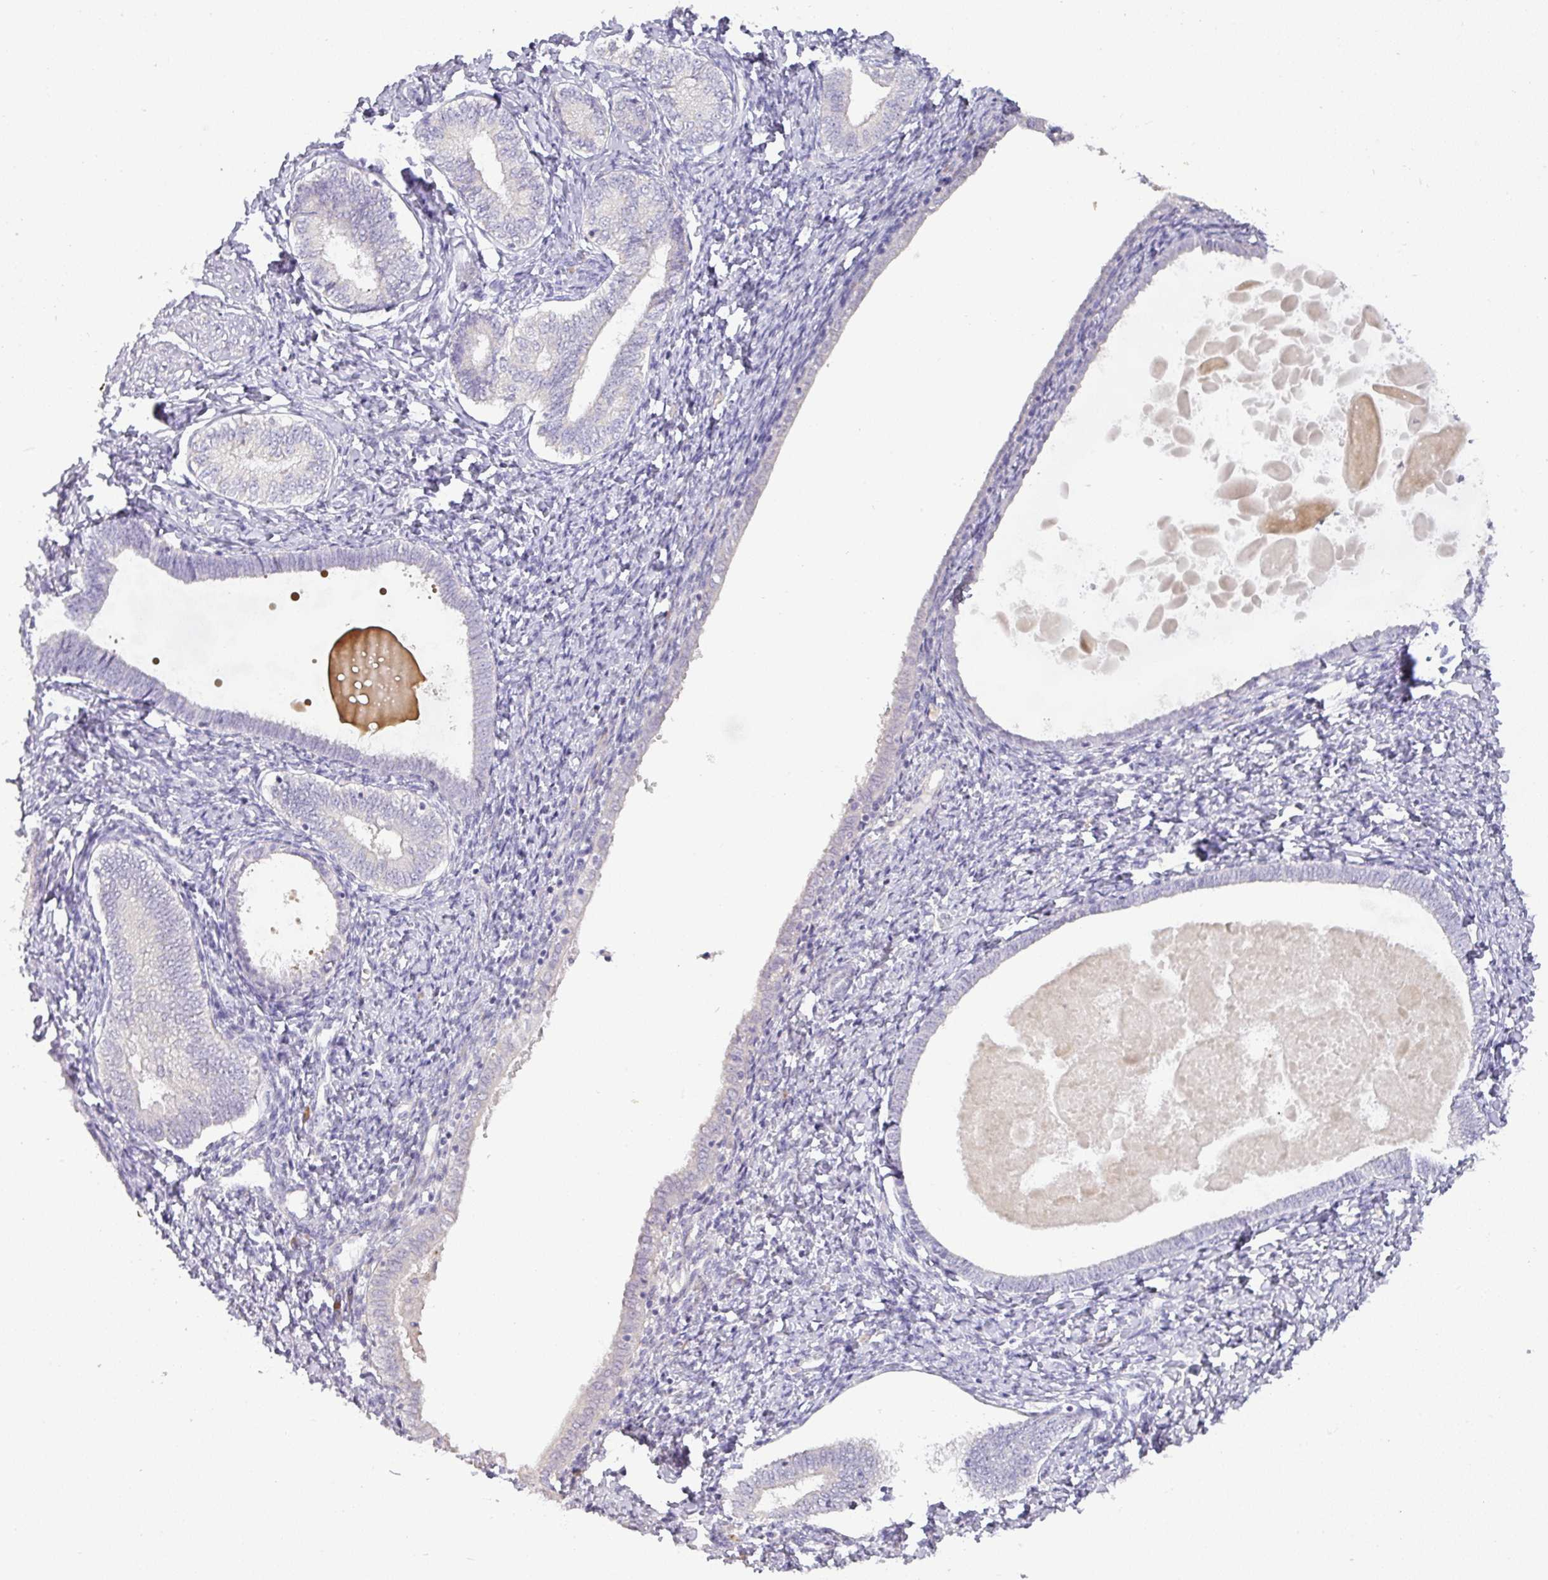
{"staining": {"intensity": "negative", "quantity": "none", "location": "none"}, "tissue": "endometrium", "cell_type": "Cells in endometrial stroma", "image_type": "normal", "snomed": [{"axis": "morphology", "description": "Normal tissue, NOS"}, {"axis": "topography", "description": "Endometrium"}], "caption": "Cells in endometrial stroma are negative for protein expression in benign human endometrium. The staining is performed using DAB brown chromogen with nuclei counter-stained in using hematoxylin.", "gene": "DRD5", "patient": {"sex": "female", "age": 72}}